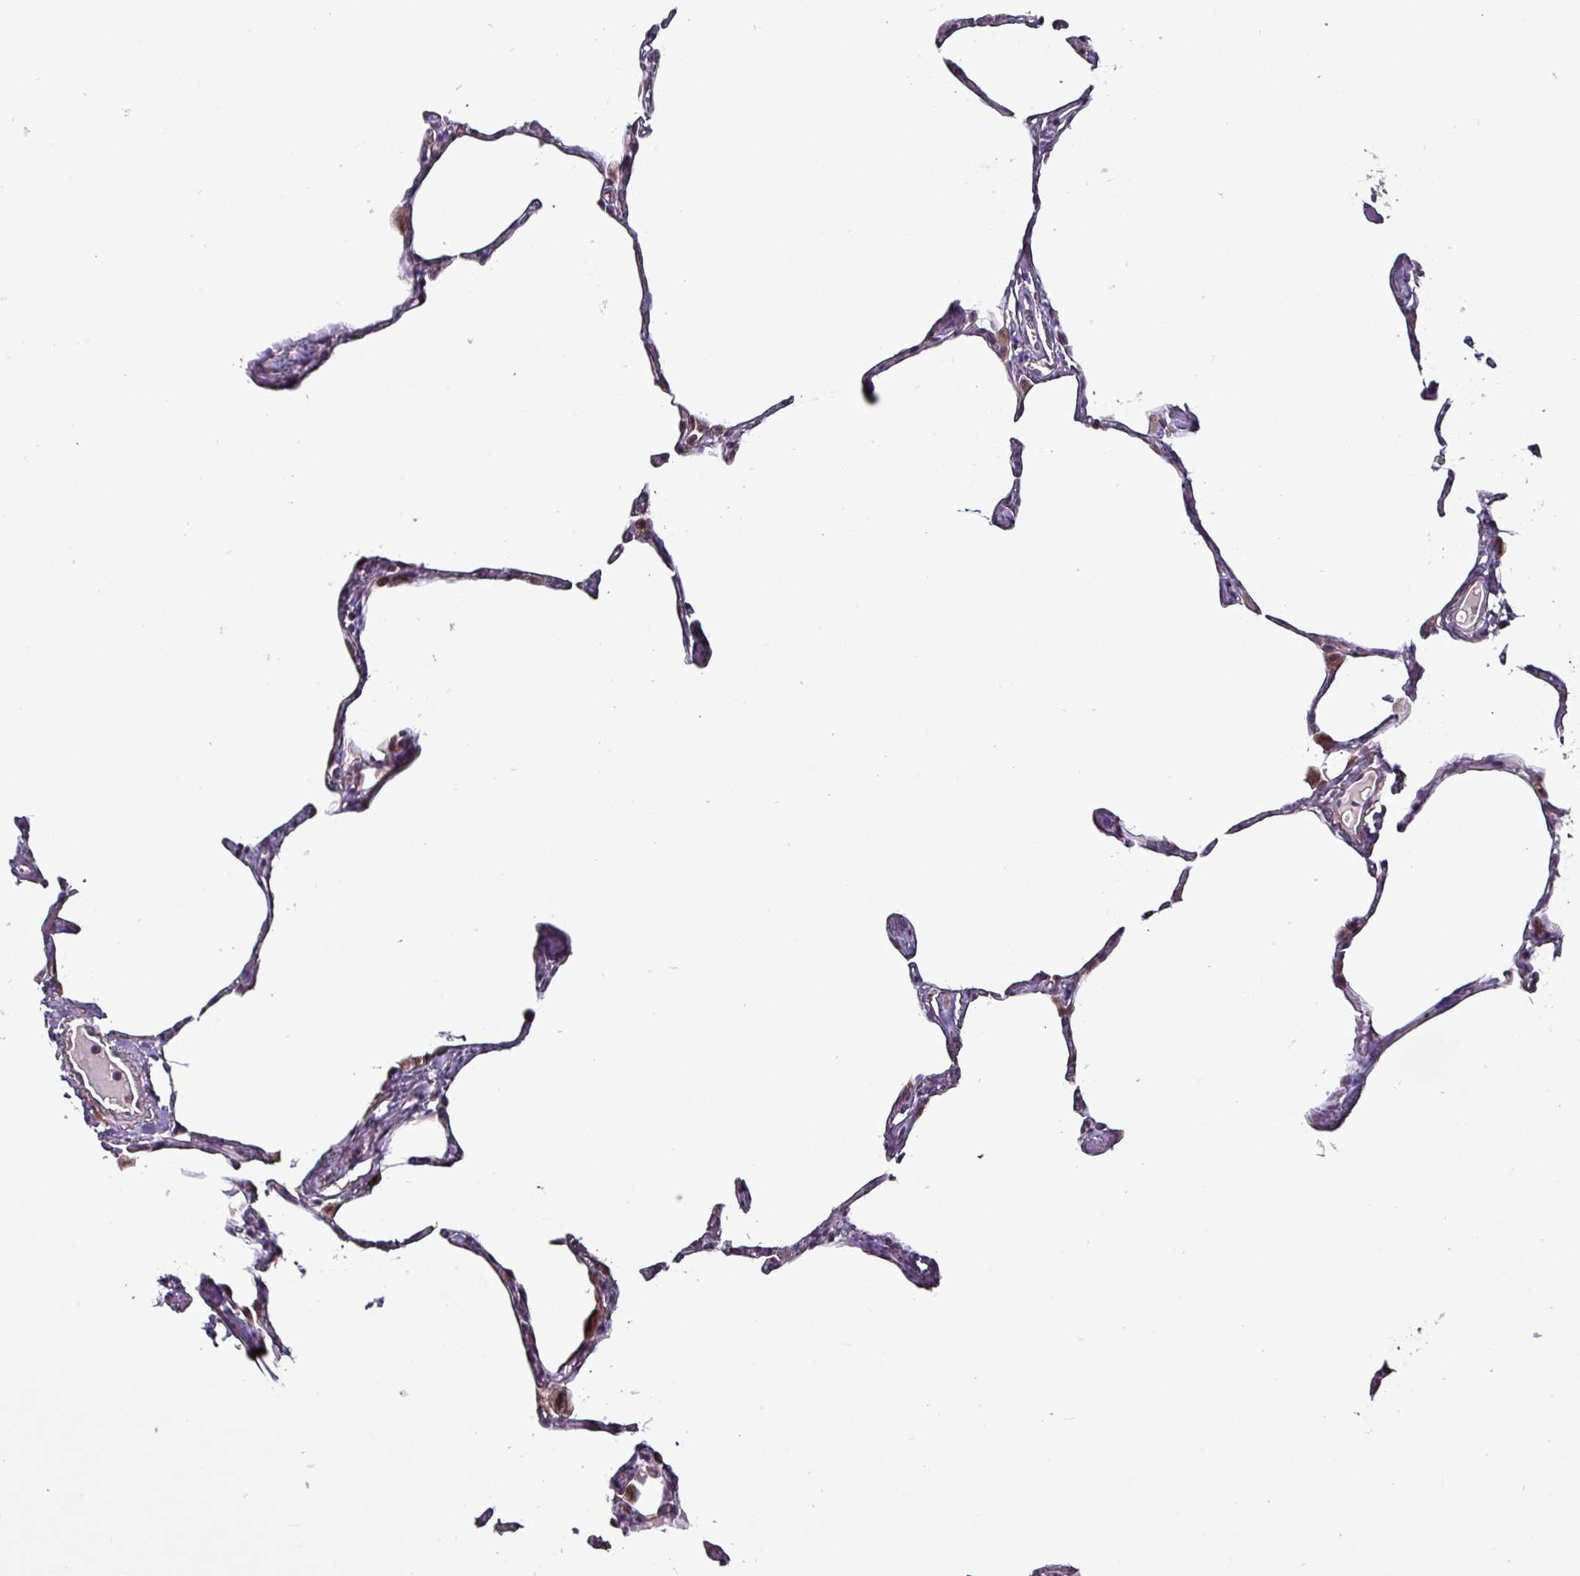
{"staining": {"intensity": "negative", "quantity": "none", "location": "none"}, "tissue": "lung", "cell_type": "Alveolar cells", "image_type": "normal", "snomed": [{"axis": "morphology", "description": "Normal tissue, NOS"}, {"axis": "topography", "description": "Lung"}], "caption": "Lung was stained to show a protein in brown. There is no significant staining in alveolar cells. (Brightfield microscopy of DAB (3,3'-diaminobenzidine) immunohistochemistry (IHC) at high magnification).", "gene": "GRAPL", "patient": {"sex": "male", "age": 65}}